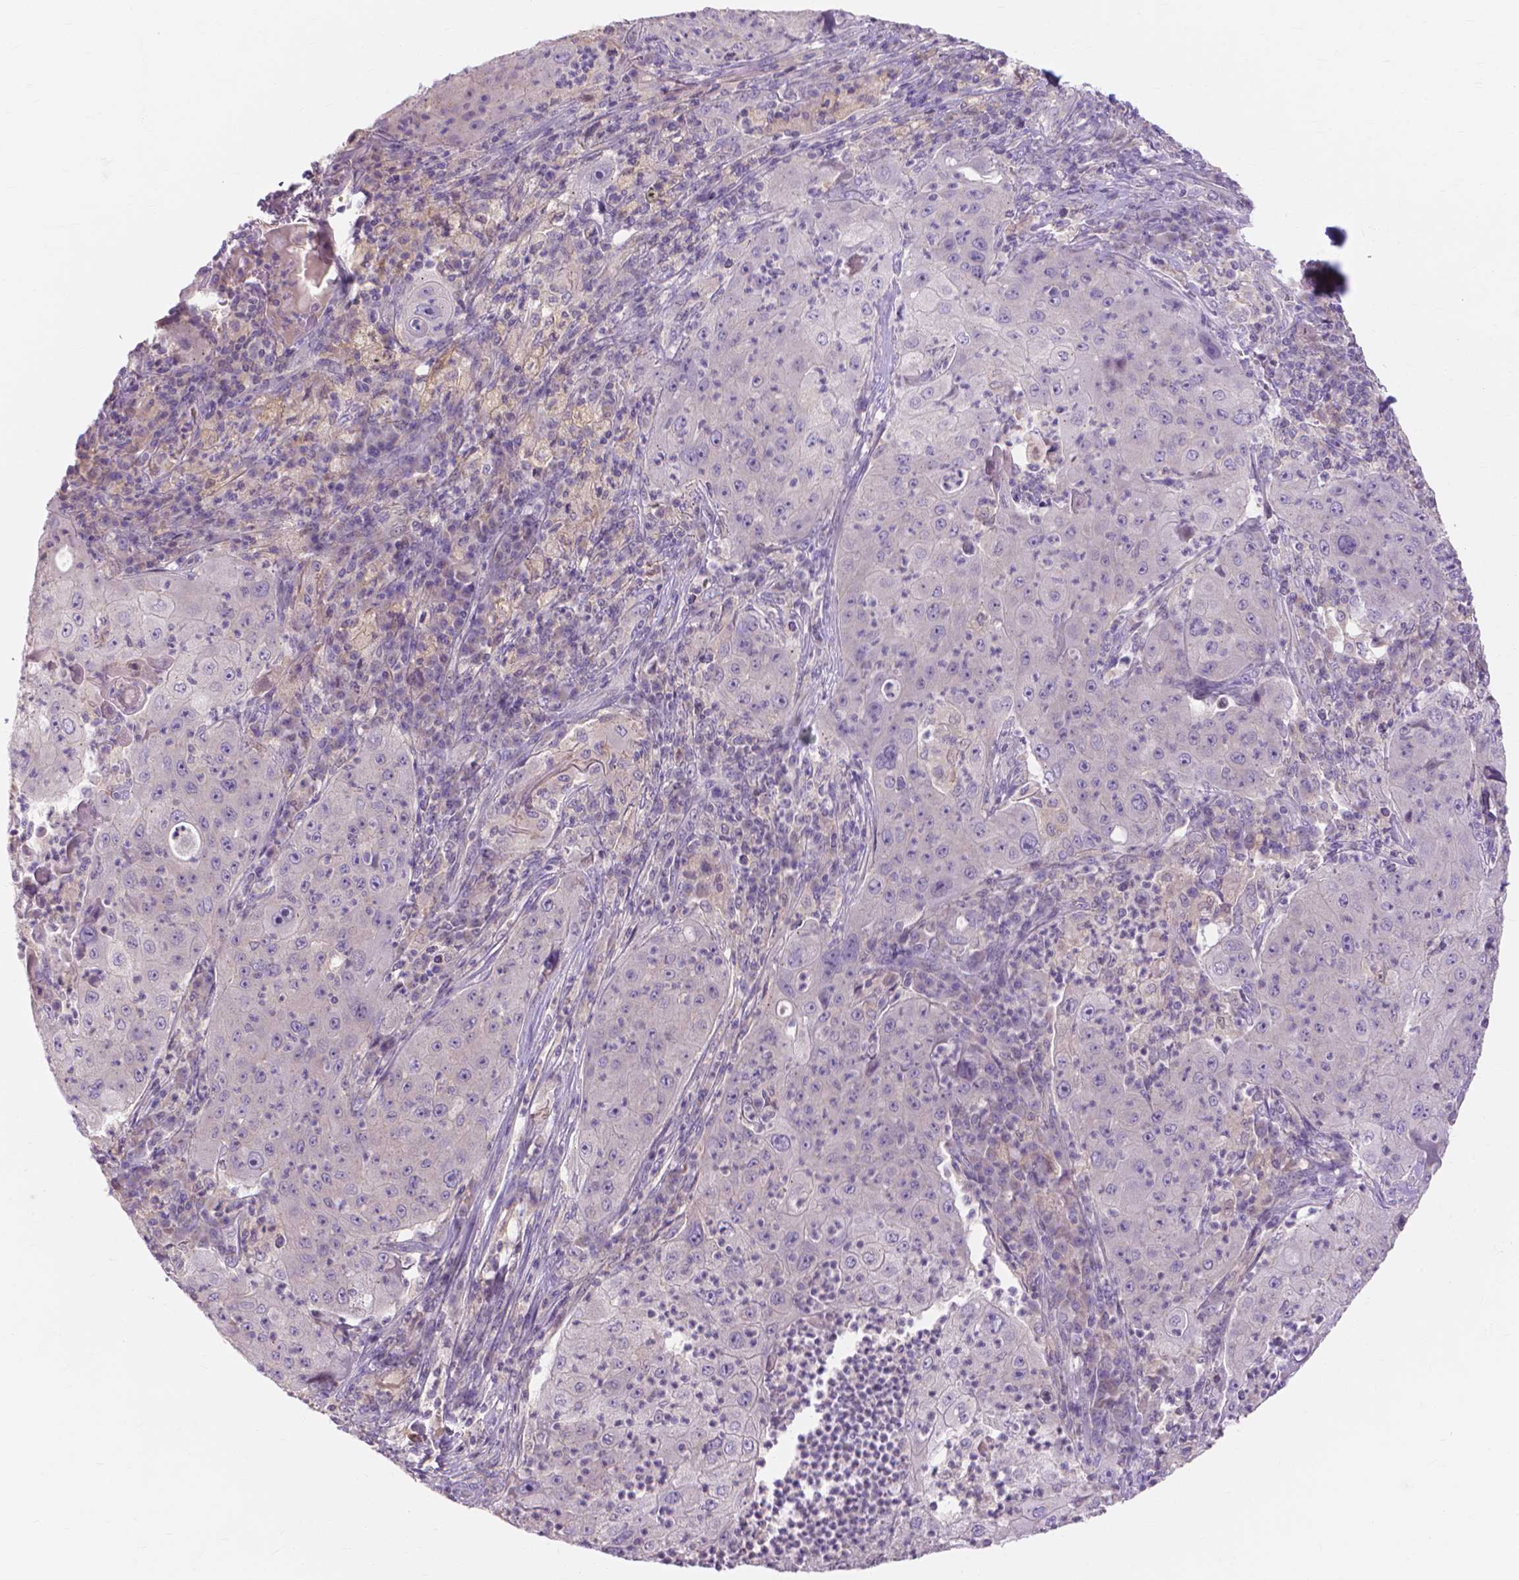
{"staining": {"intensity": "negative", "quantity": "none", "location": "none"}, "tissue": "lung cancer", "cell_type": "Tumor cells", "image_type": "cancer", "snomed": [{"axis": "morphology", "description": "Squamous cell carcinoma, NOS"}, {"axis": "topography", "description": "Lung"}], "caption": "A photomicrograph of lung squamous cell carcinoma stained for a protein demonstrates no brown staining in tumor cells. (Brightfield microscopy of DAB (3,3'-diaminobenzidine) immunohistochemistry at high magnification).", "gene": "PRDM13", "patient": {"sex": "female", "age": 59}}